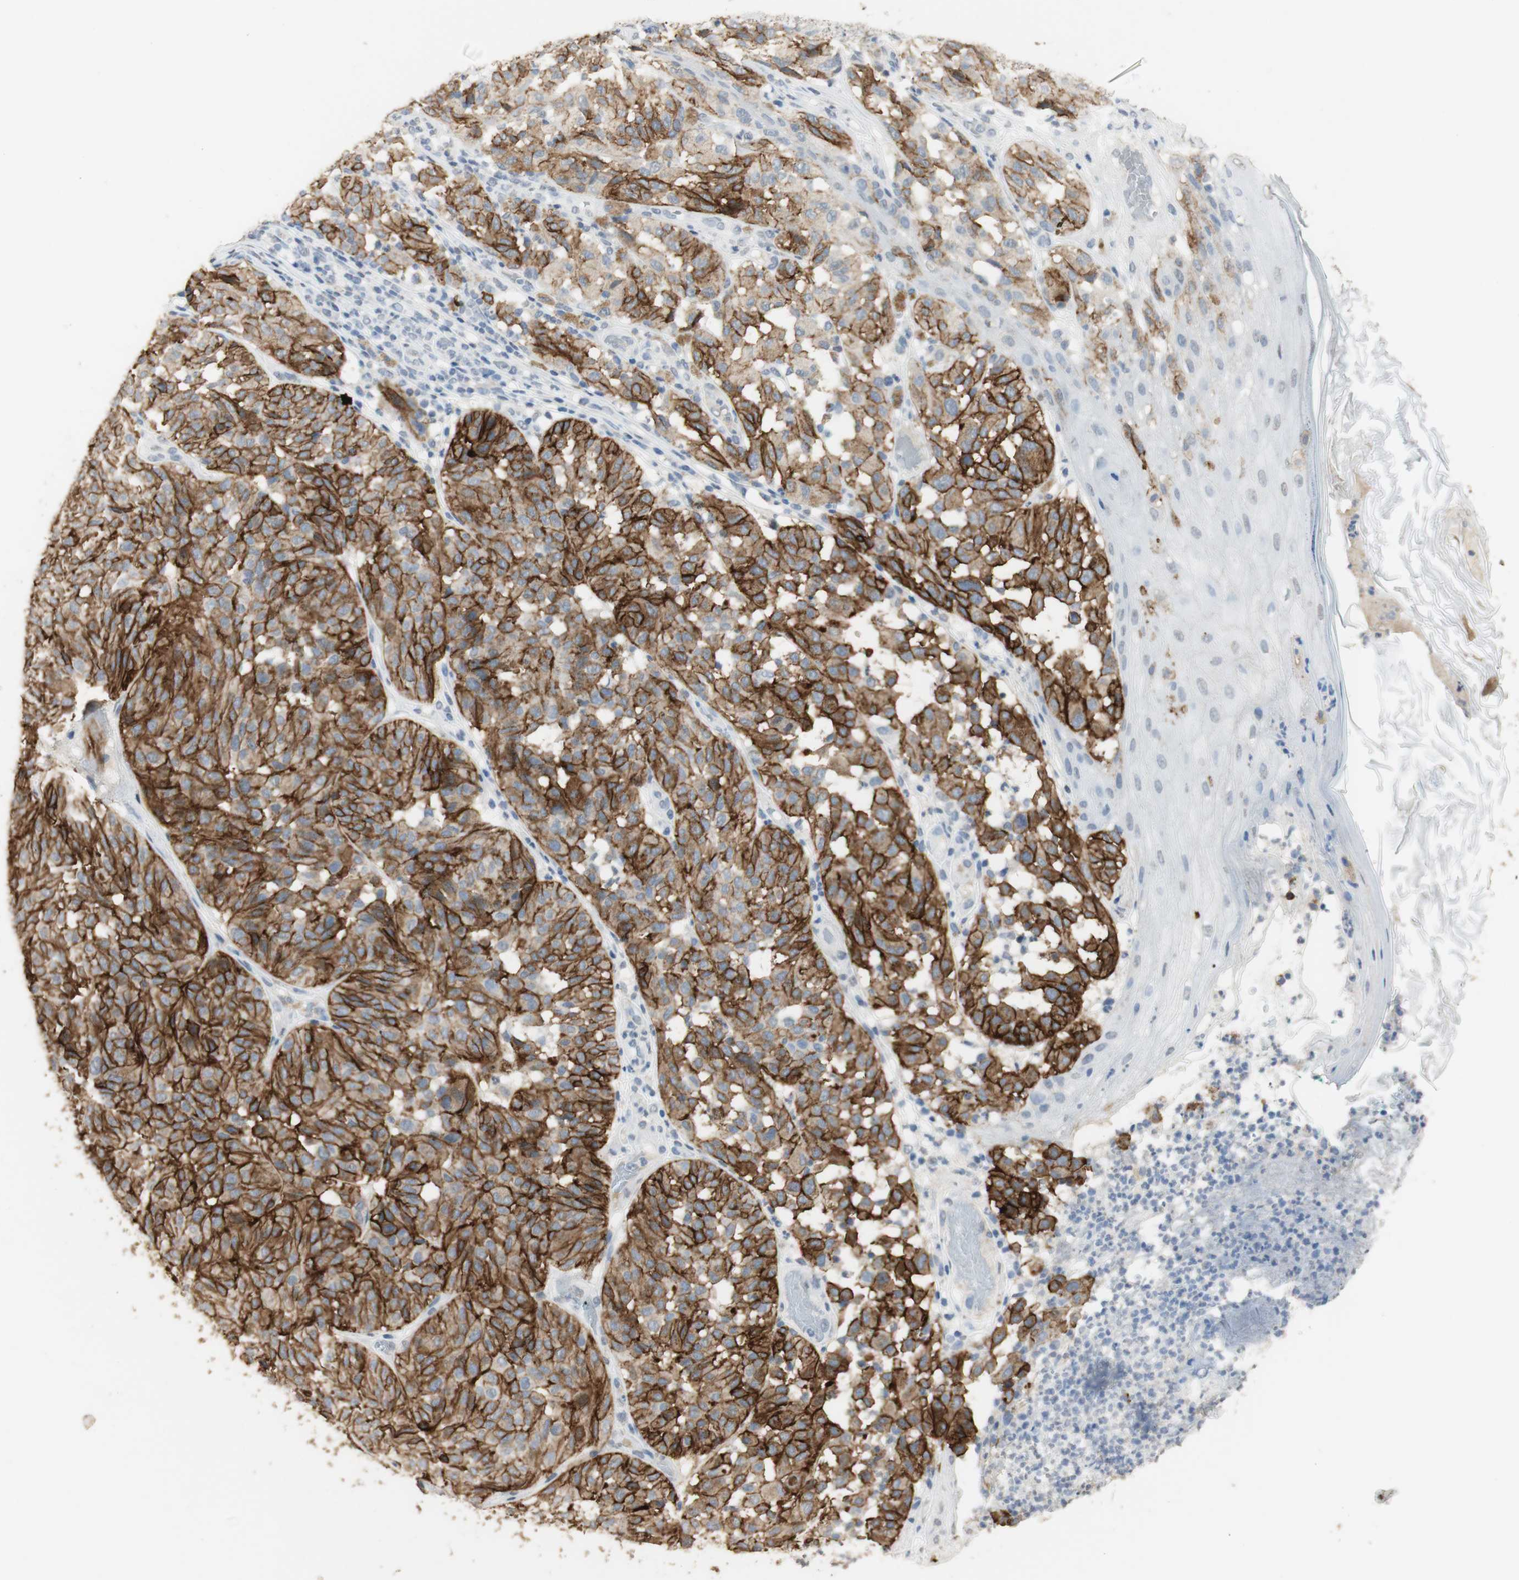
{"staining": {"intensity": "strong", "quantity": ">75%", "location": "cytoplasmic/membranous"}, "tissue": "melanoma", "cell_type": "Tumor cells", "image_type": "cancer", "snomed": [{"axis": "morphology", "description": "Malignant melanoma, NOS"}, {"axis": "topography", "description": "Skin"}], "caption": "DAB (3,3'-diaminobenzidine) immunohistochemical staining of human melanoma reveals strong cytoplasmic/membranous protein expression in about >75% of tumor cells. The staining was performed using DAB (3,3'-diaminobenzidine), with brown indicating positive protein expression. Nuclei are stained blue with hematoxylin.", "gene": "L1CAM", "patient": {"sex": "female", "age": 46}}